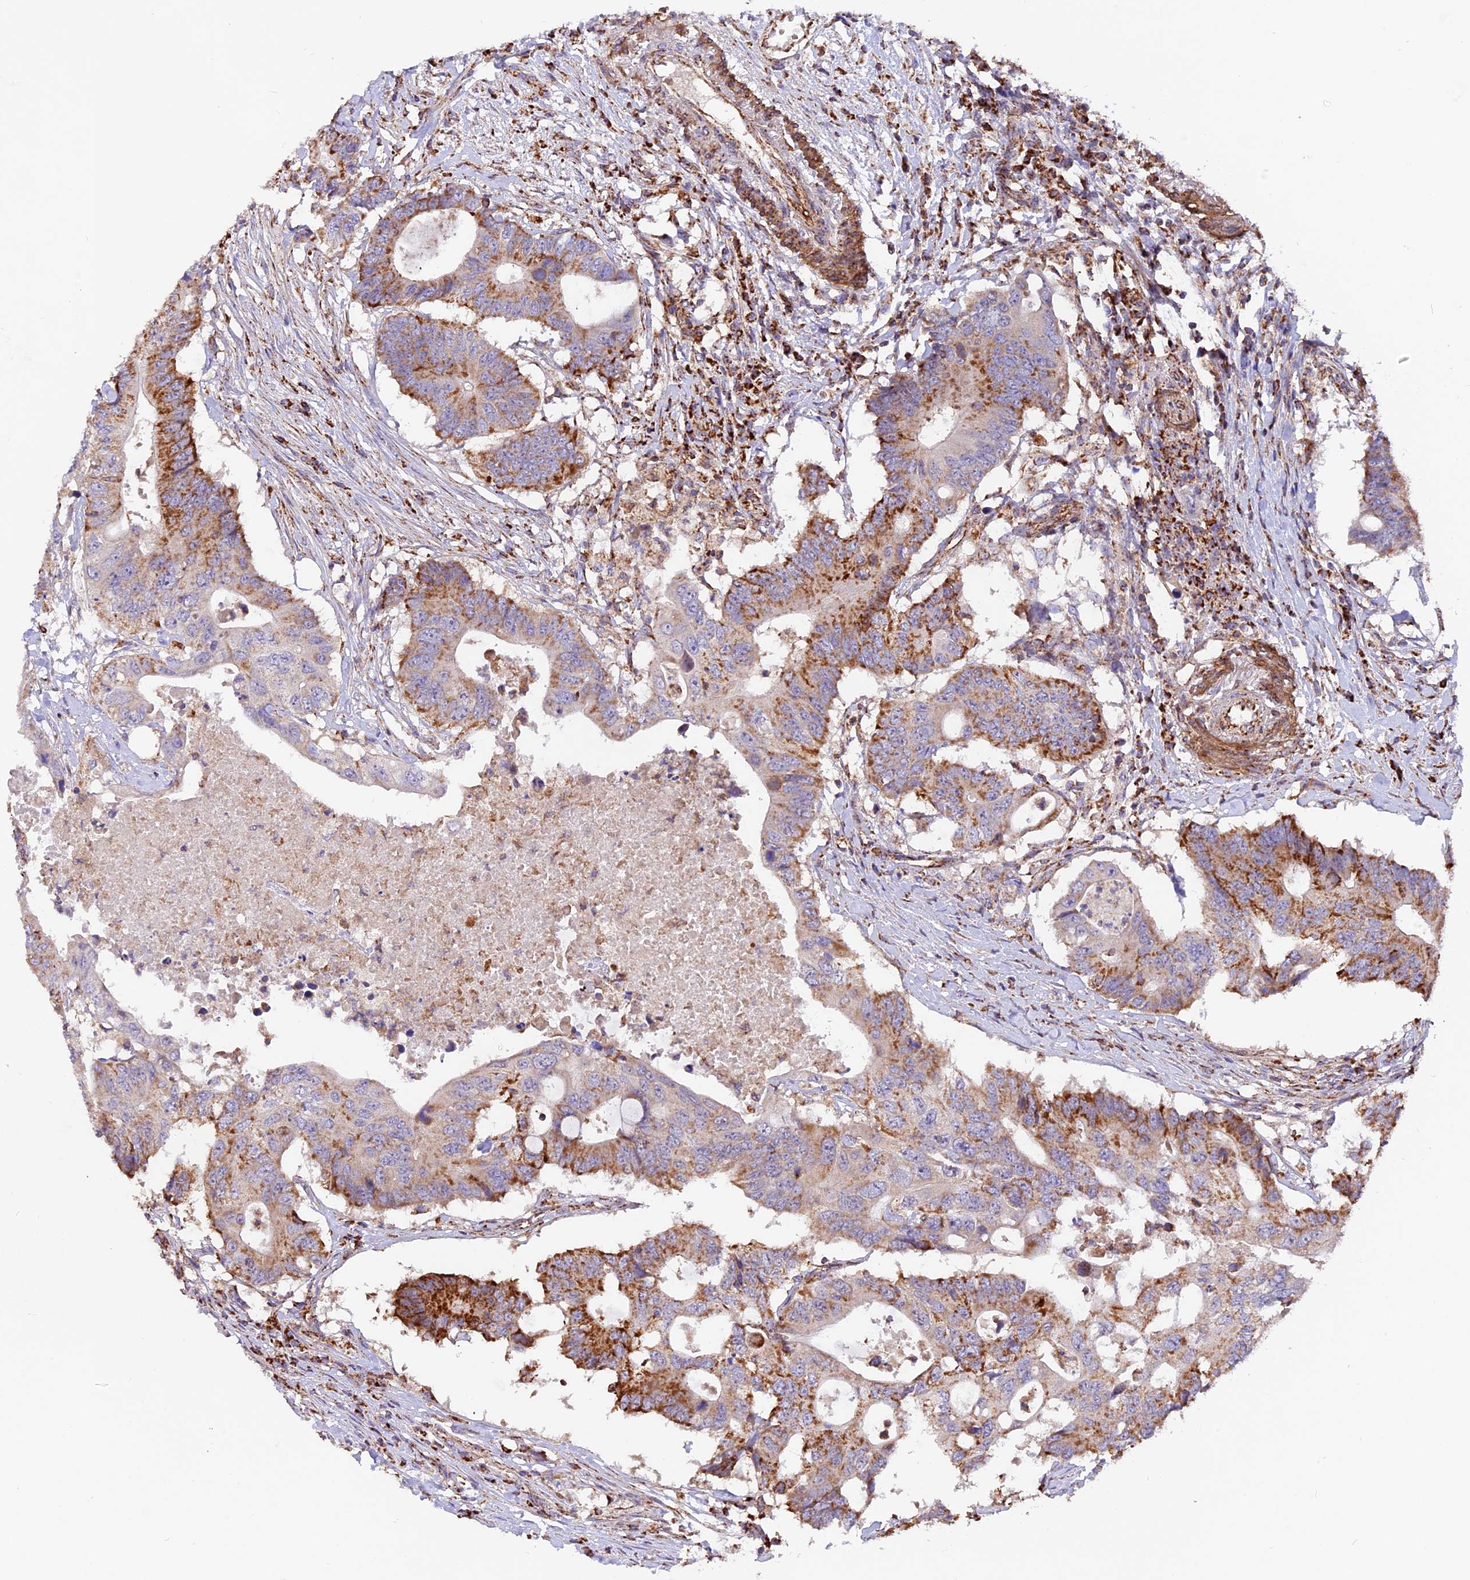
{"staining": {"intensity": "strong", "quantity": "25%-75%", "location": "cytoplasmic/membranous"}, "tissue": "colorectal cancer", "cell_type": "Tumor cells", "image_type": "cancer", "snomed": [{"axis": "morphology", "description": "Adenocarcinoma, NOS"}, {"axis": "topography", "description": "Colon"}], "caption": "Strong cytoplasmic/membranous protein expression is appreciated in about 25%-75% of tumor cells in adenocarcinoma (colorectal). (DAB (3,3'-diaminobenzidine) = brown stain, brightfield microscopy at high magnification).", "gene": "NDUFA8", "patient": {"sex": "male", "age": 71}}